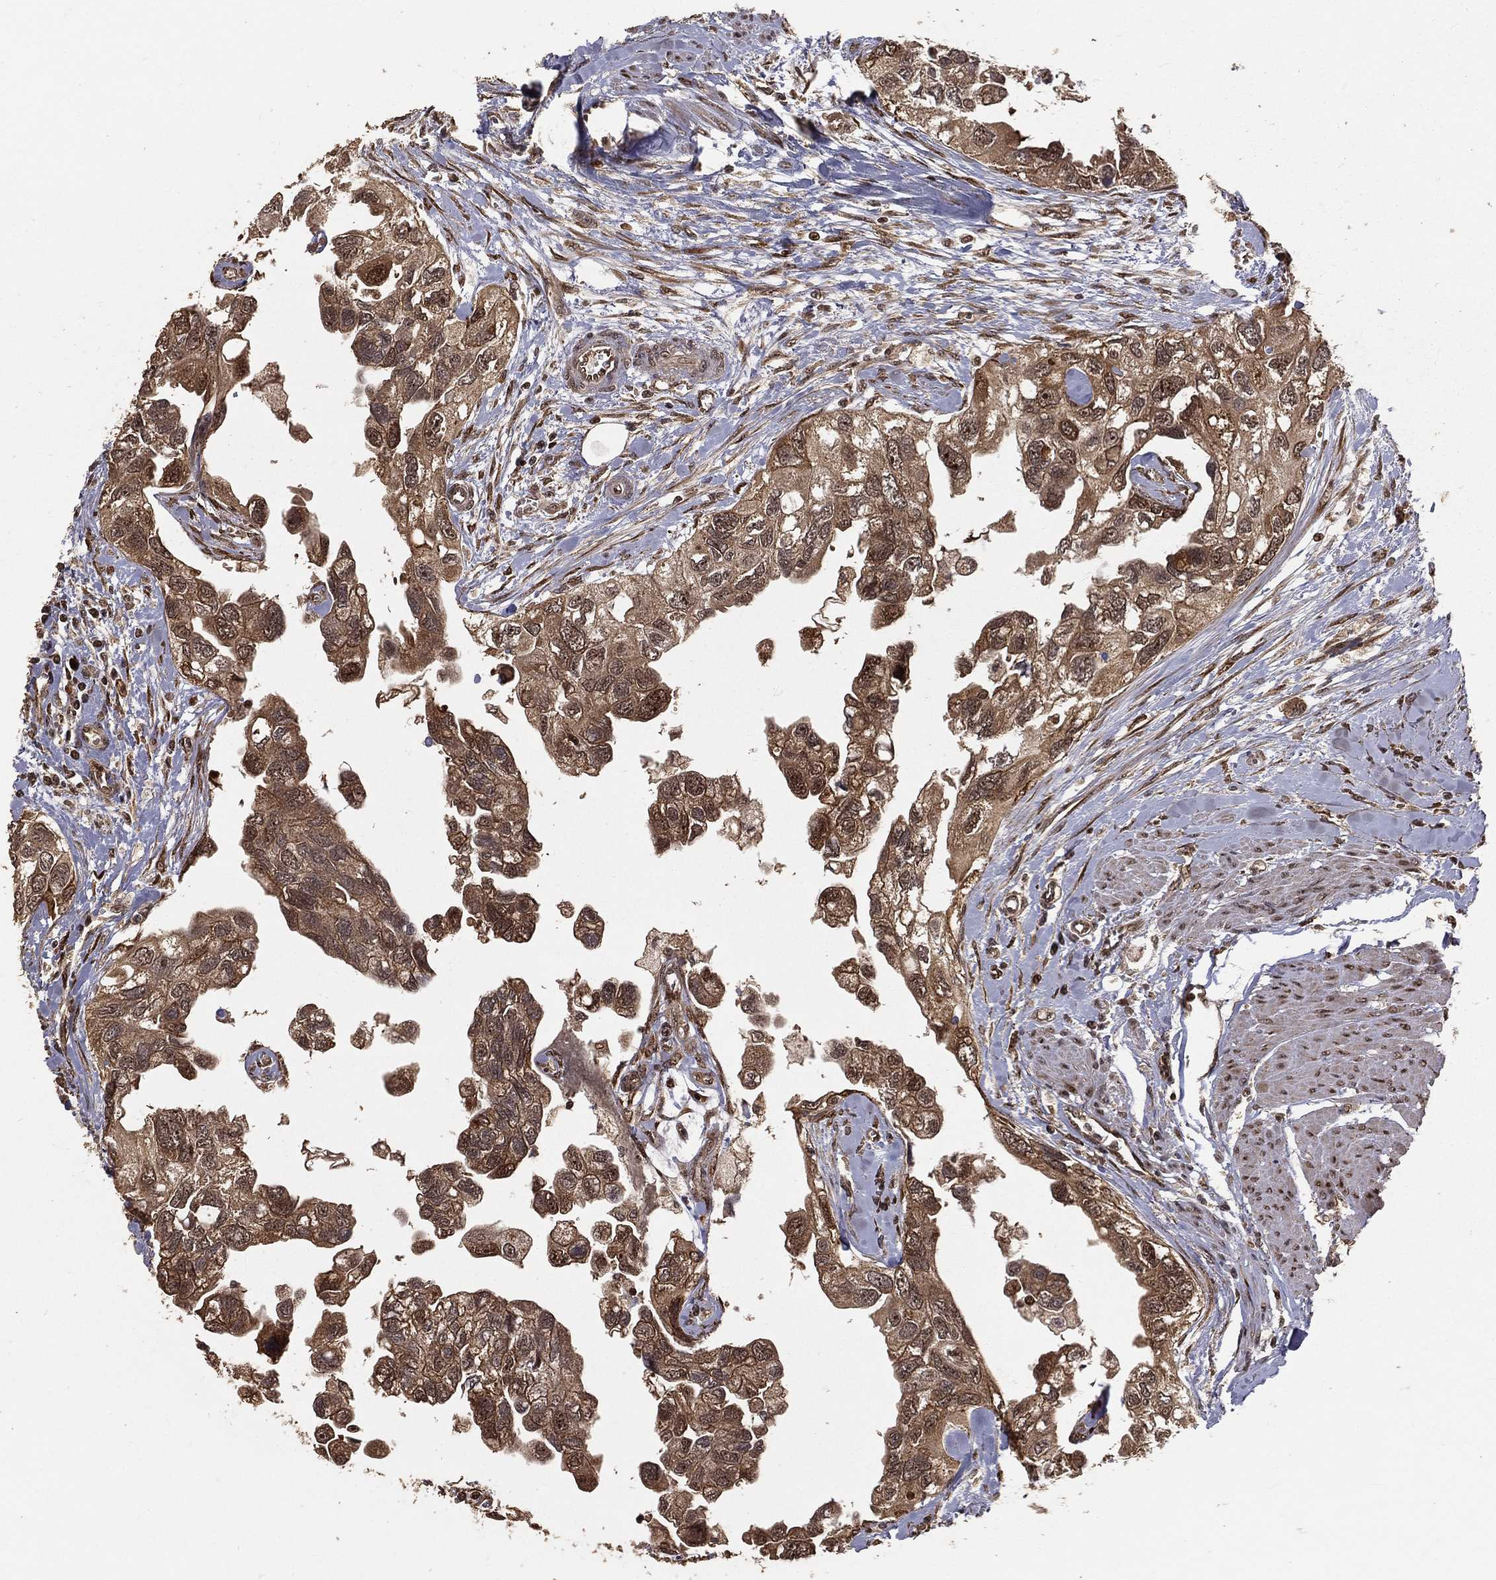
{"staining": {"intensity": "moderate", "quantity": "25%-75%", "location": "cytoplasmic/membranous,nuclear"}, "tissue": "urothelial cancer", "cell_type": "Tumor cells", "image_type": "cancer", "snomed": [{"axis": "morphology", "description": "Urothelial carcinoma, High grade"}, {"axis": "topography", "description": "Urinary bladder"}], "caption": "High-power microscopy captured an IHC micrograph of urothelial cancer, revealing moderate cytoplasmic/membranous and nuclear staining in about 25%-75% of tumor cells.", "gene": "MAPK1", "patient": {"sex": "male", "age": 59}}